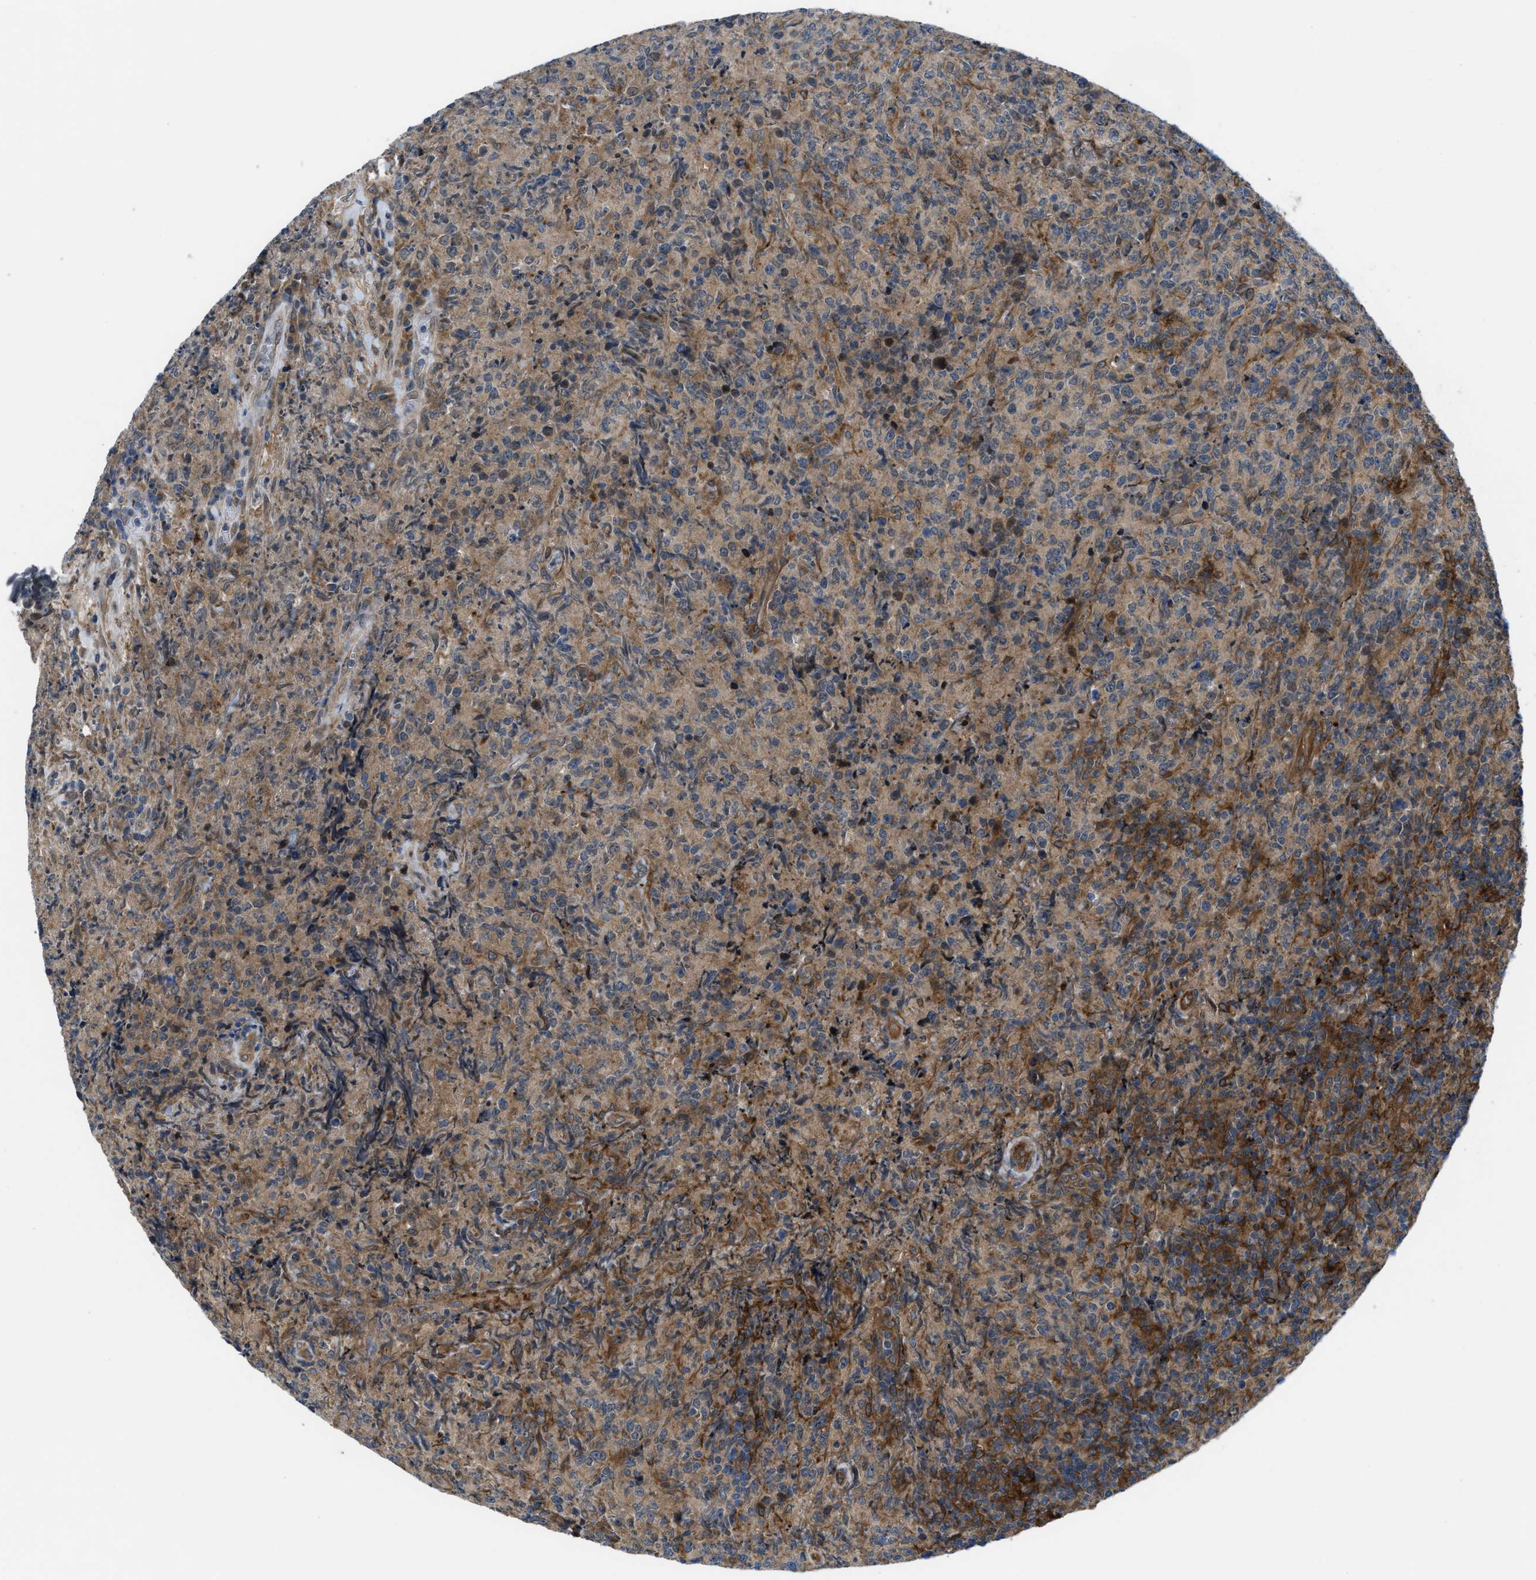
{"staining": {"intensity": "weak", "quantity": ">75%", "location": "cytoplasmic/membranous"}, "tissue": "lymphoma", "cell_type": "Tumor cells", "image_type": "cancer", "snomed": [{"axis": "morphology", "description": "Malignant lymphoma, non-Hodgkin's type, High grade"}, {"axis": "topography", "description": "Tonsil"}], "caption": "High-power microscopy captured an immunohistochemistry histopathology image of lymphoma, revealing weak cytoplasmic/membranous staining in about >75% of tumor cells. (DAB (3,3'-diaminobenzidine) = brown stain, brightfield microscopy at high magnification).", "gene": "BAZ2B", "patient": {"sex": "female", "age": 36}}